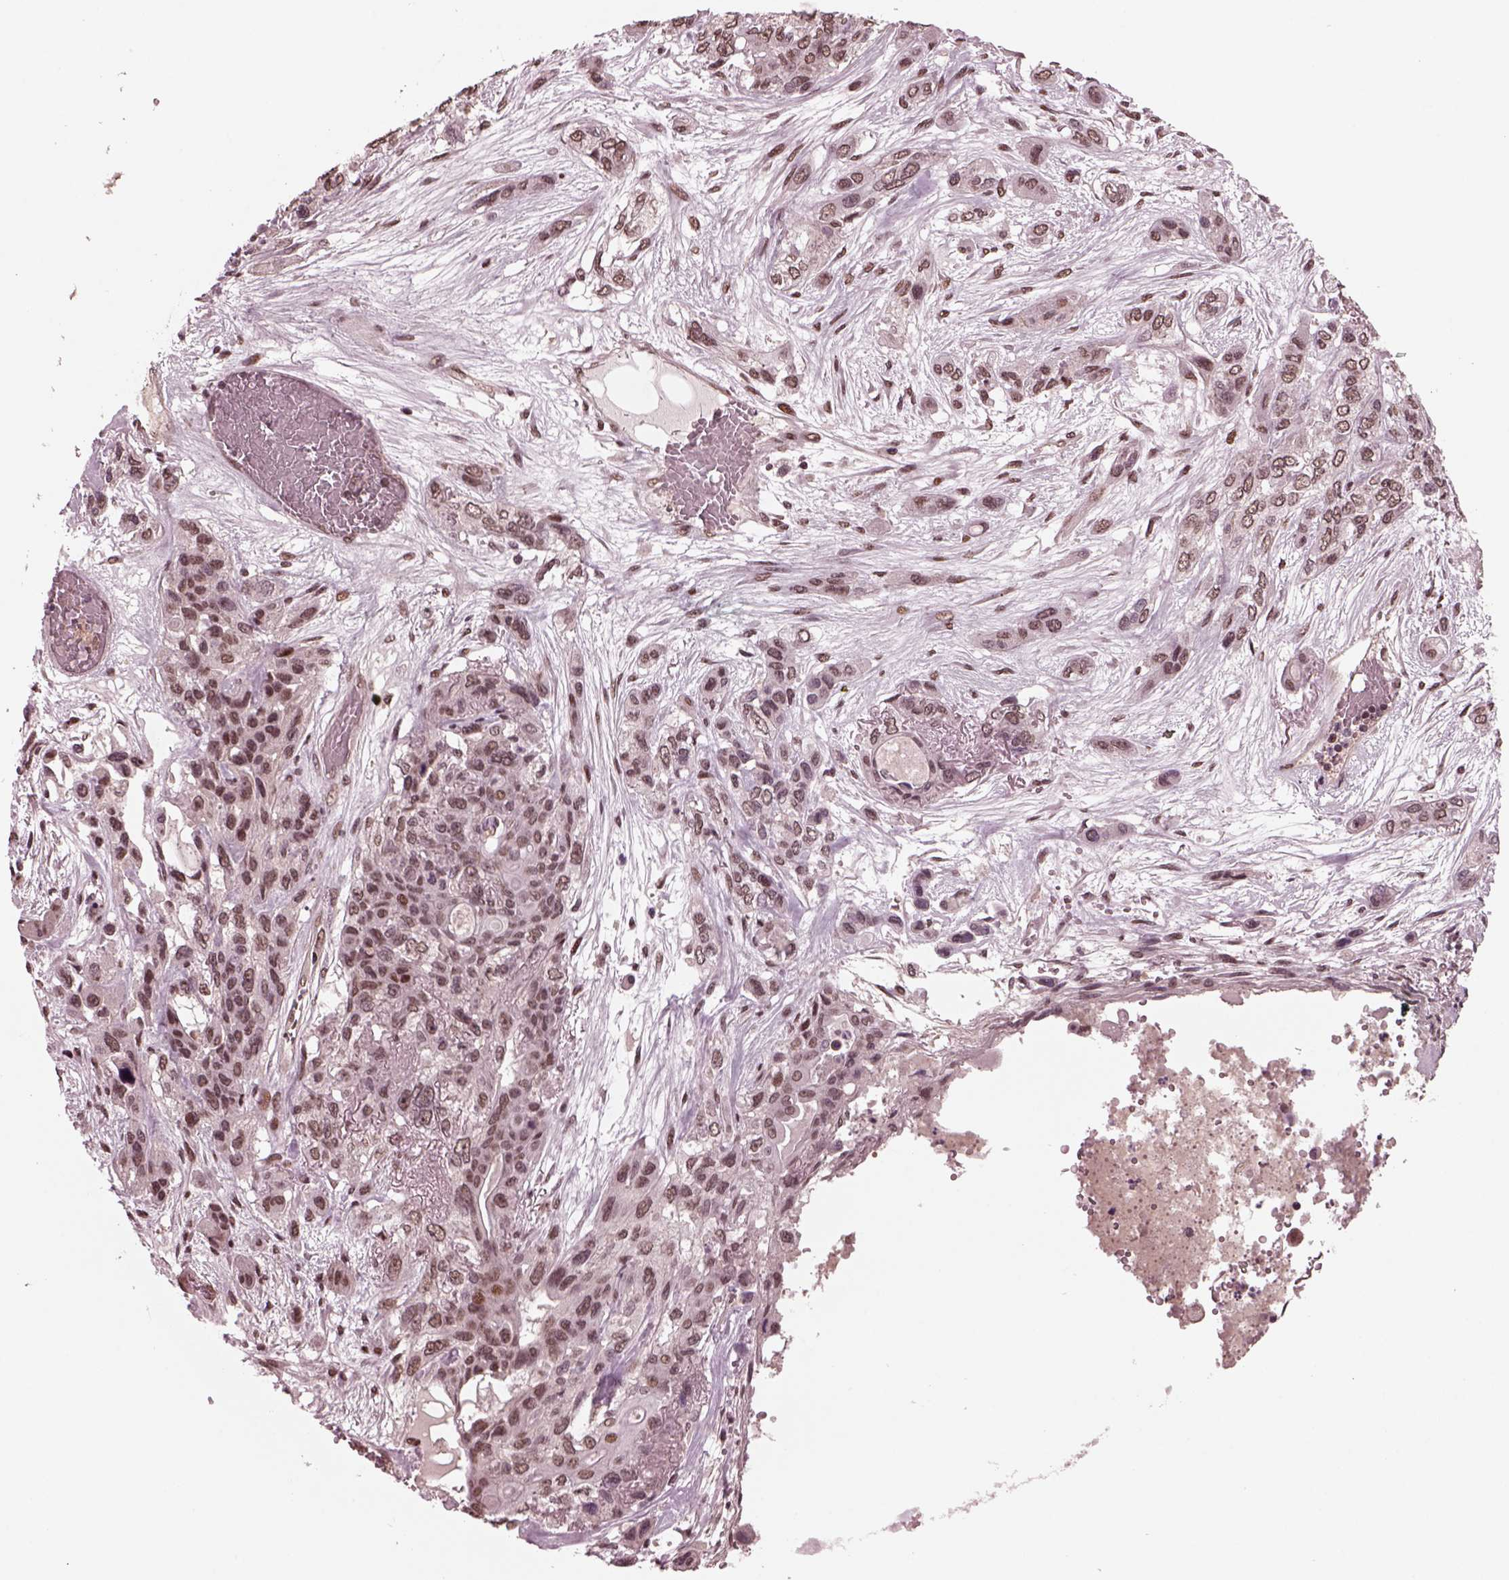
{"staining": {"intensity": "weak", "quantity": ">75%", "location": "nuclear"}, "tissue": "lung cancer", "cell_type": "Tumor cells", "image_type": "cancer", "snomed": [{"axis": "morphology", "description": "Squamous cell carcinoma, NOS"}, {"axis": "topography", "description": "Lung"}], "caption": "DAB (3,3'-diaminobenzidine) immunohistochemical staining of lung cancer shows weak nuclear protein staining in approximately >75% of tumor cells.", "gene": "NAP1L5", "patient": {"sex": "female", "age": 70}}